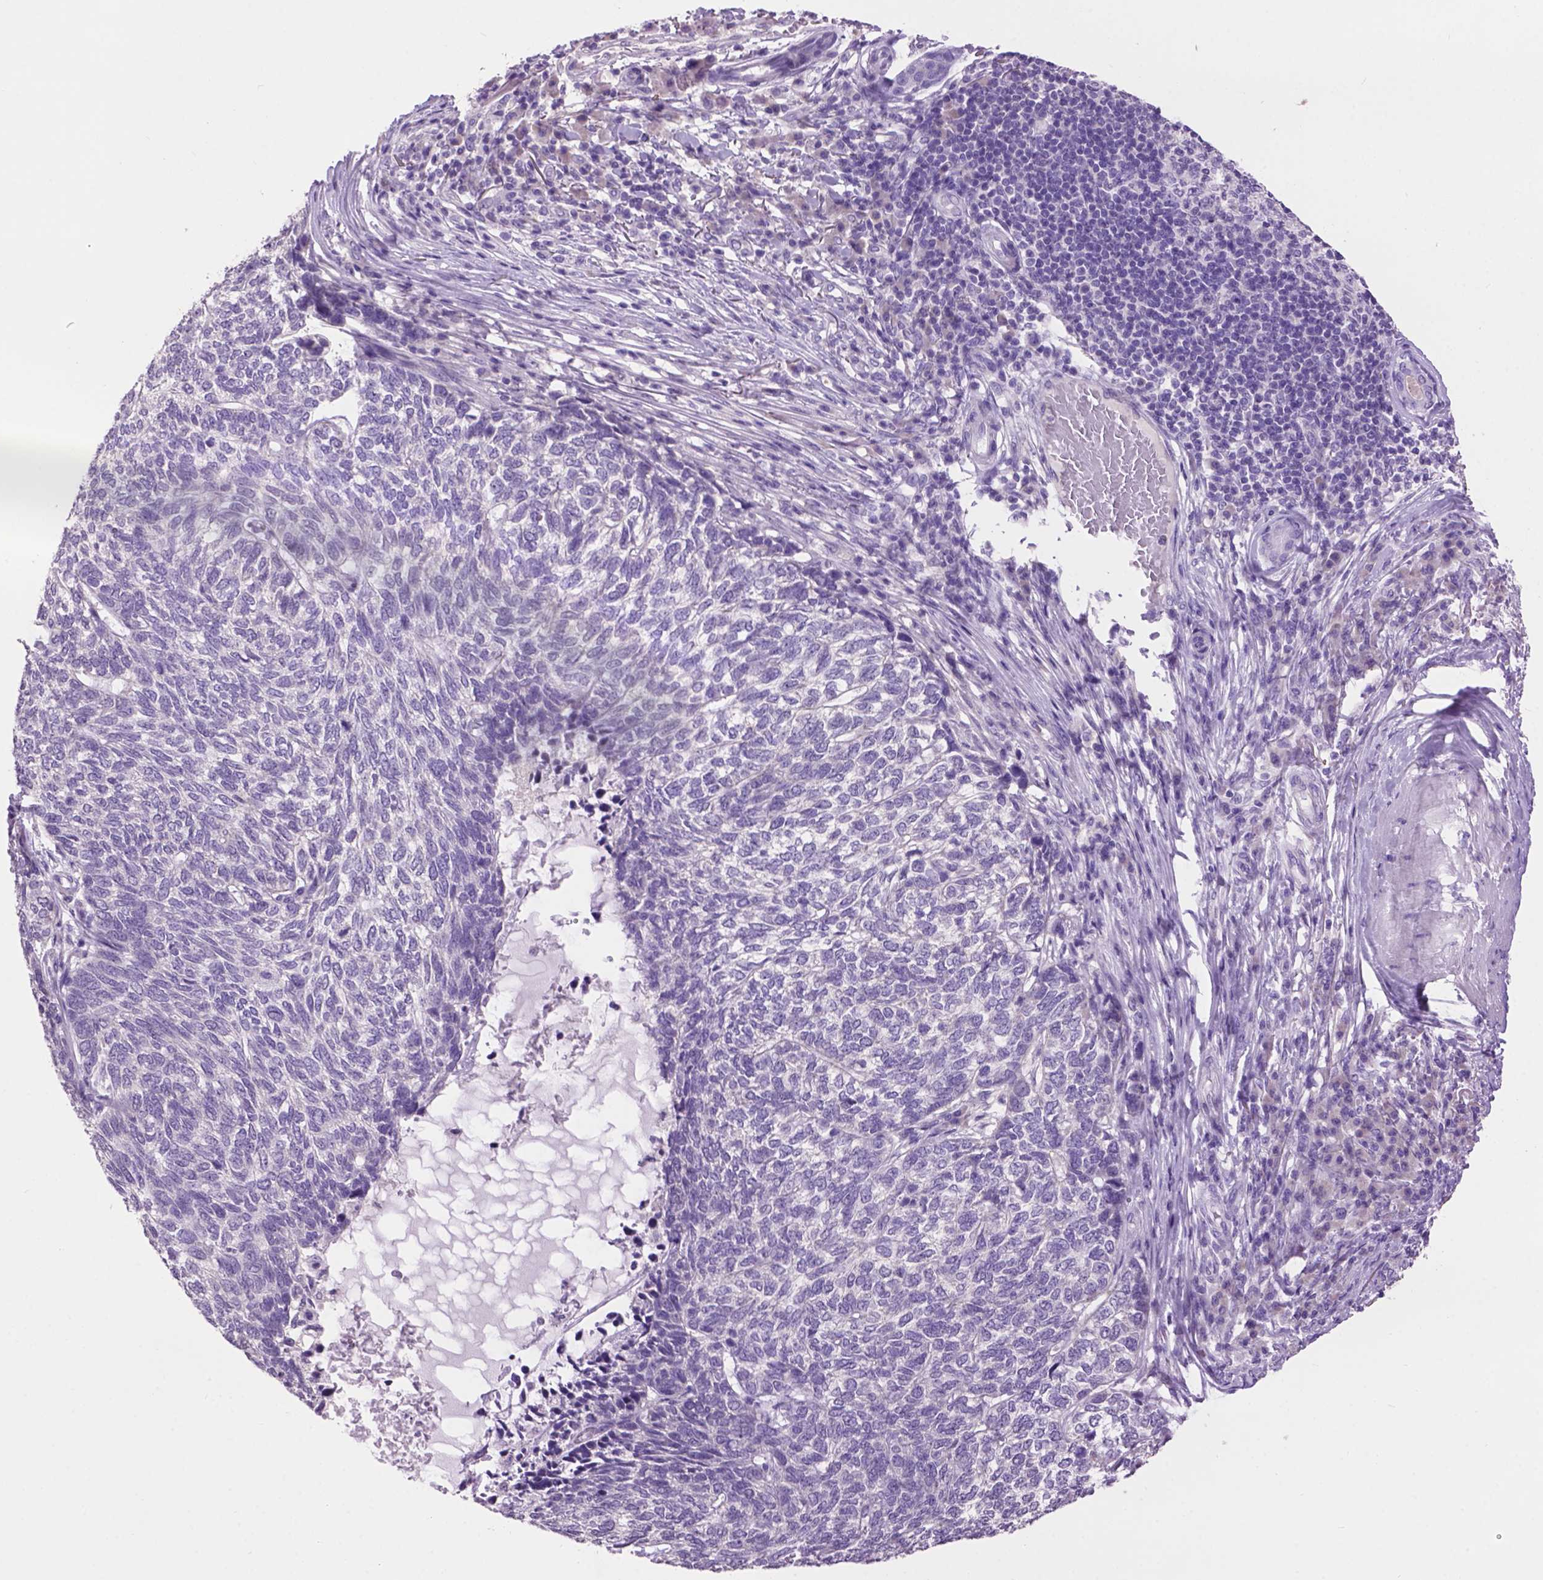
{"staining": {"intensity": "negative", "quantity": "none", "location": "none"}, "tissue": "skin cancer", "cell_type": "Tumor cells", "image_type": "cancer", "snomed": [{"axis": "morphology", "description": "Basal cell carcinoma"}, {"axis": "topography", "description": "Skin"}], "caption": "IHC photomicrograph of neoplastic tissue: skin cancer (basal cell carcinoma) stained with DAB (3,3'-diaminobenzidine) displays no significant protein positivity in tumor cells. Nuclei are stained in blue.", "gene": "CRYBA4", "patient": {"sex": "female", "age": 65}}